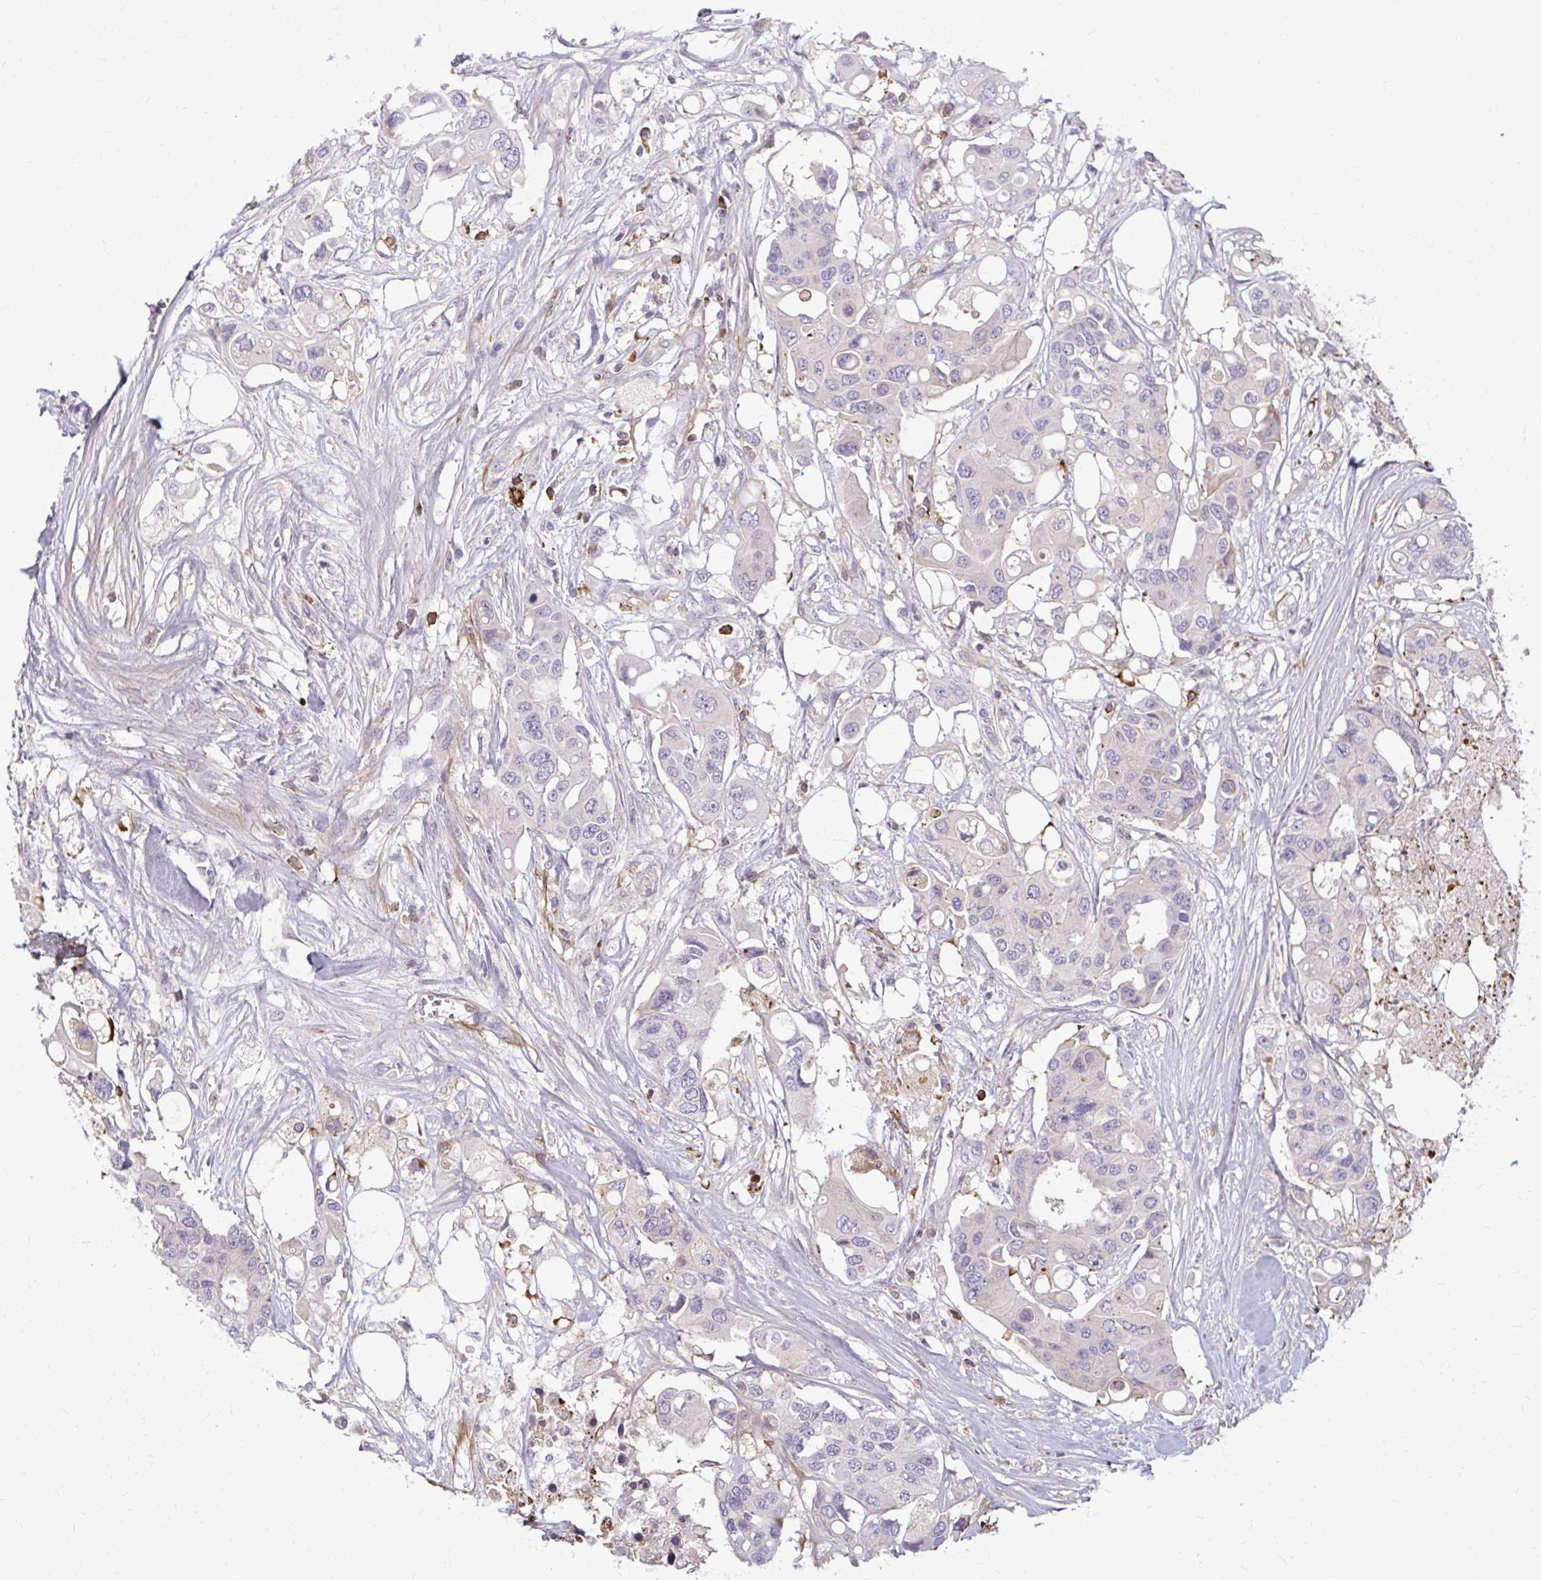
{"staining": {"intensity": "negative", "quantity": "none", "location": "none"}, "tissue": "colorectal cancer", "cell_type": "Tumor cells", "image_type": "cancer", "snomed": [{"axis": "morphology", "description": "Adenocarcinoma, NOS"}, {"axis": "topography", "description": "Colon"}], "caption": "IHC photomicrograph of human adenocarcinoma (colorectal) stained for a protein (brown), which demonstrates no staining in tumor cells. (DAB immunohistochemistry (IHC) with hematoxylin counter stain).", "gene": "AP5M1", "patient": {"sex": "male", "age": 77}}